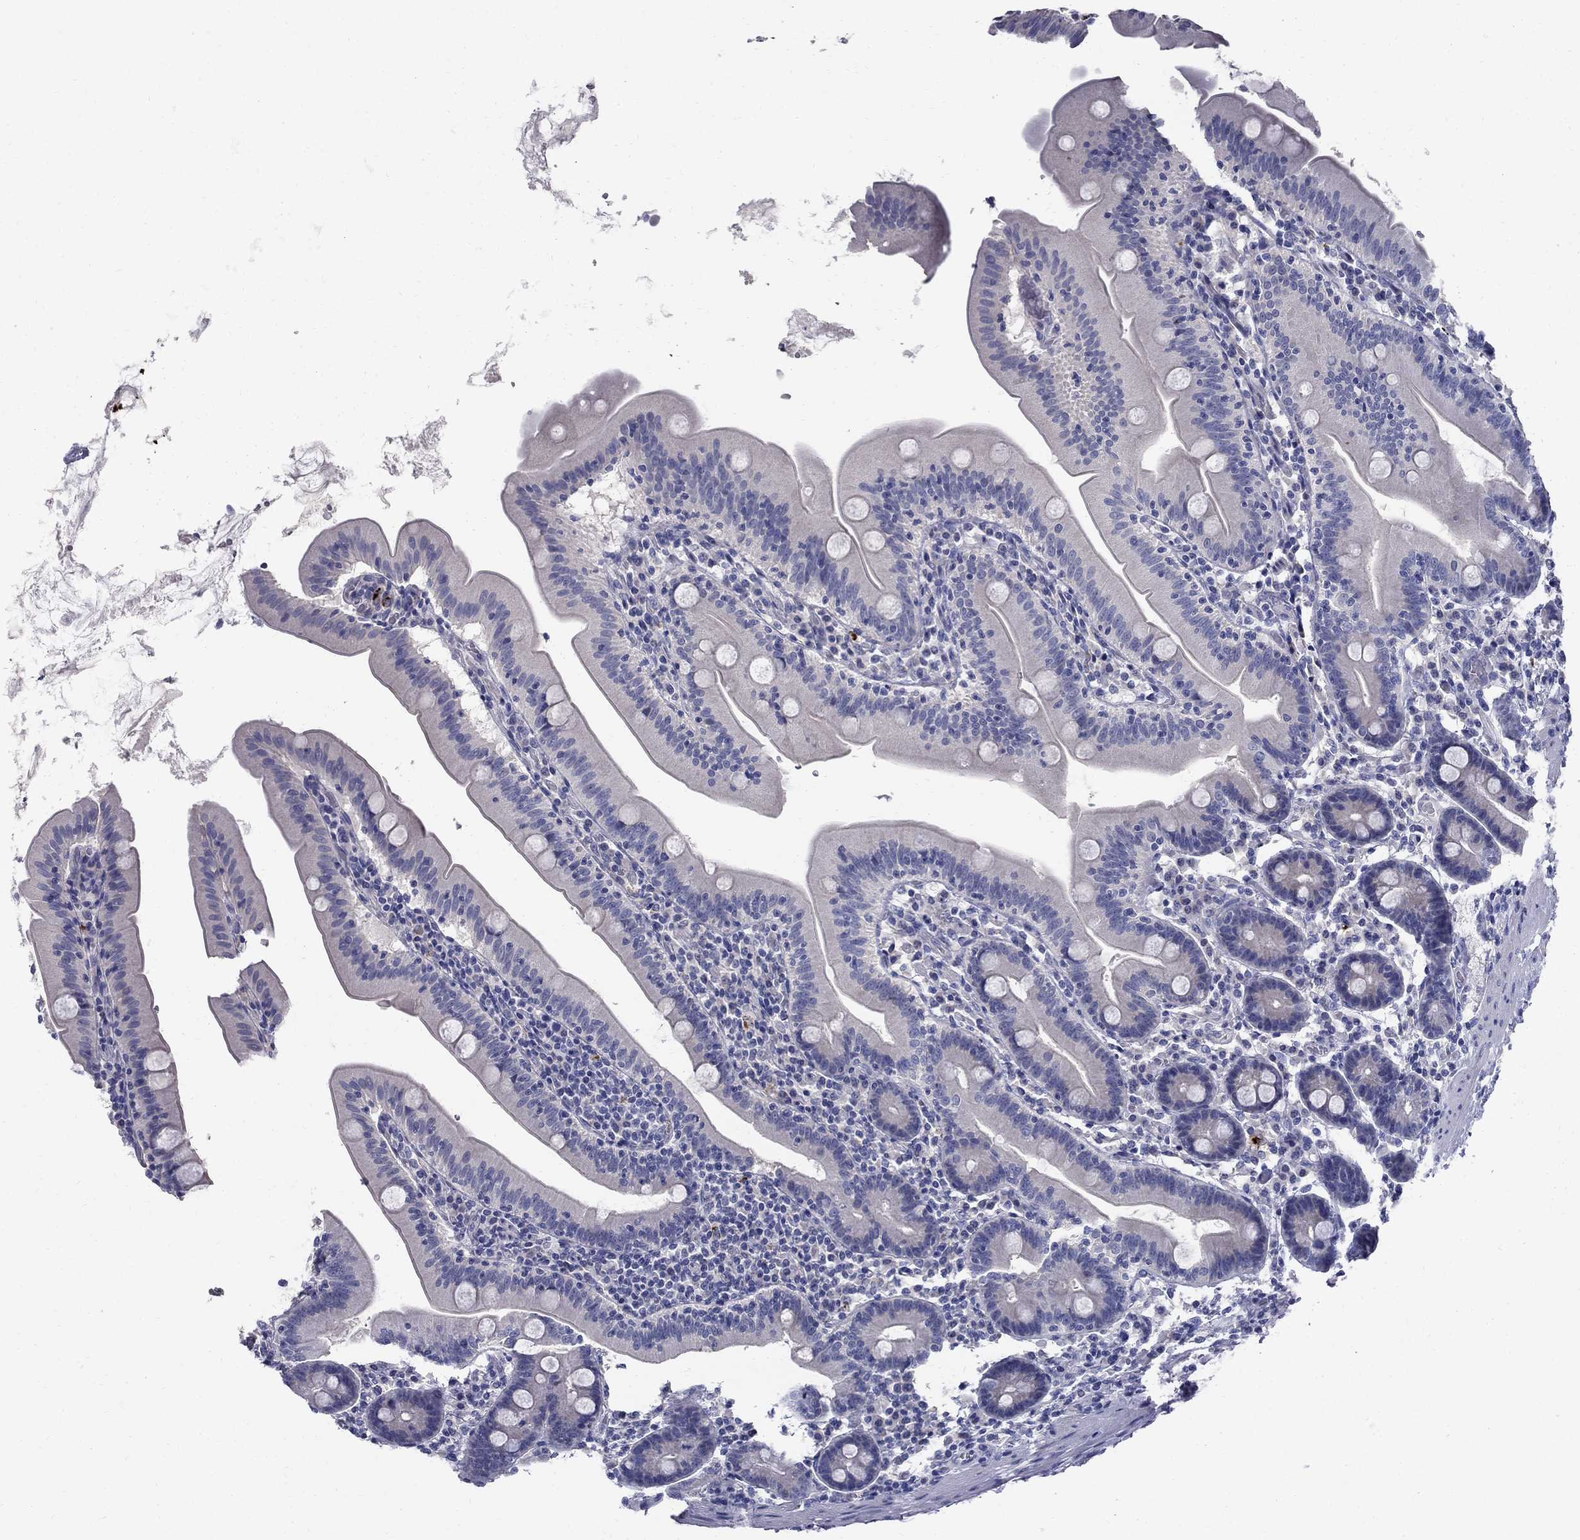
{"staining": {"intensity": "negative", "quantity": "none", "location": "none"}, "tissue": "small intestine", "cell_type": "Glandular cells", "image_type": "normal", "snomed": [{"axis": "morphology", "description": "Normal tissue, NOS"}, {"axis": "topography", "description": "Small intestine"}], "caption": "IHC histopathology image of unremarkable human small intestine stained for a protein (brown), which shows no positivity in glandular cells.", "gene": "TP53TG5", "patient": {"sex": "male", "age": 37}}